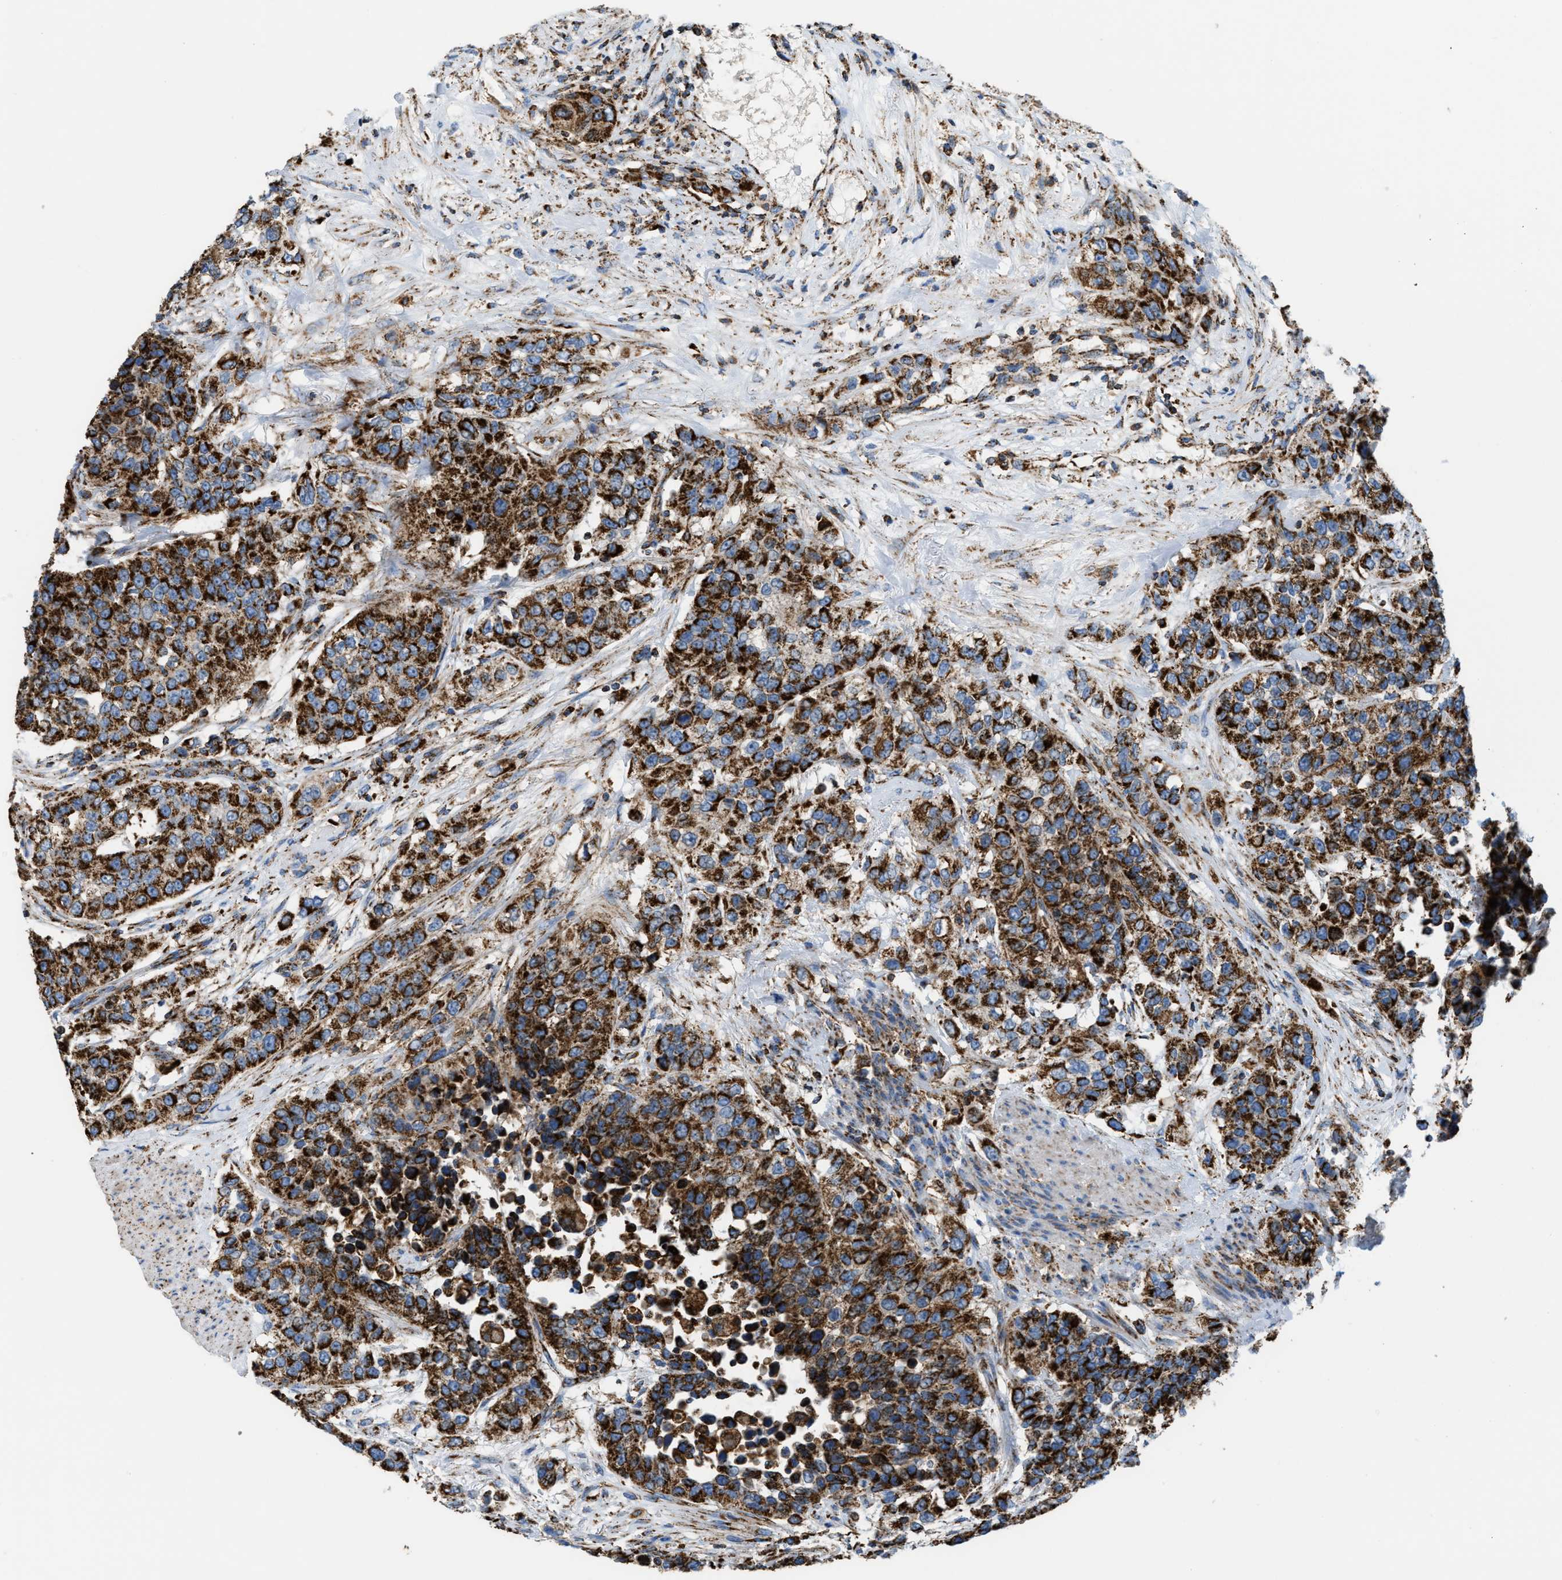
{"staining": {"intensity": "strong", "quantity": ">75%", "location": "cytoplasmic/membranous"}, "tissue": "urothelial cancer", "cell_type": "Tumor cells", "image_type": "cancer", "snomed": [{"axis": "morphology", "description": "Urothelial carcinoma, High grade"}, {"axis": "topography", "description": "Urinary bladder"}], "caption": "DAB immunohistochemical staining of urothelial cancer demonstrates strong cytoplasmic/membranous protein staining in about >75% of tumor cells.", "gene": "ECHS1", "patient": {"sex": "female", "age": 80}}